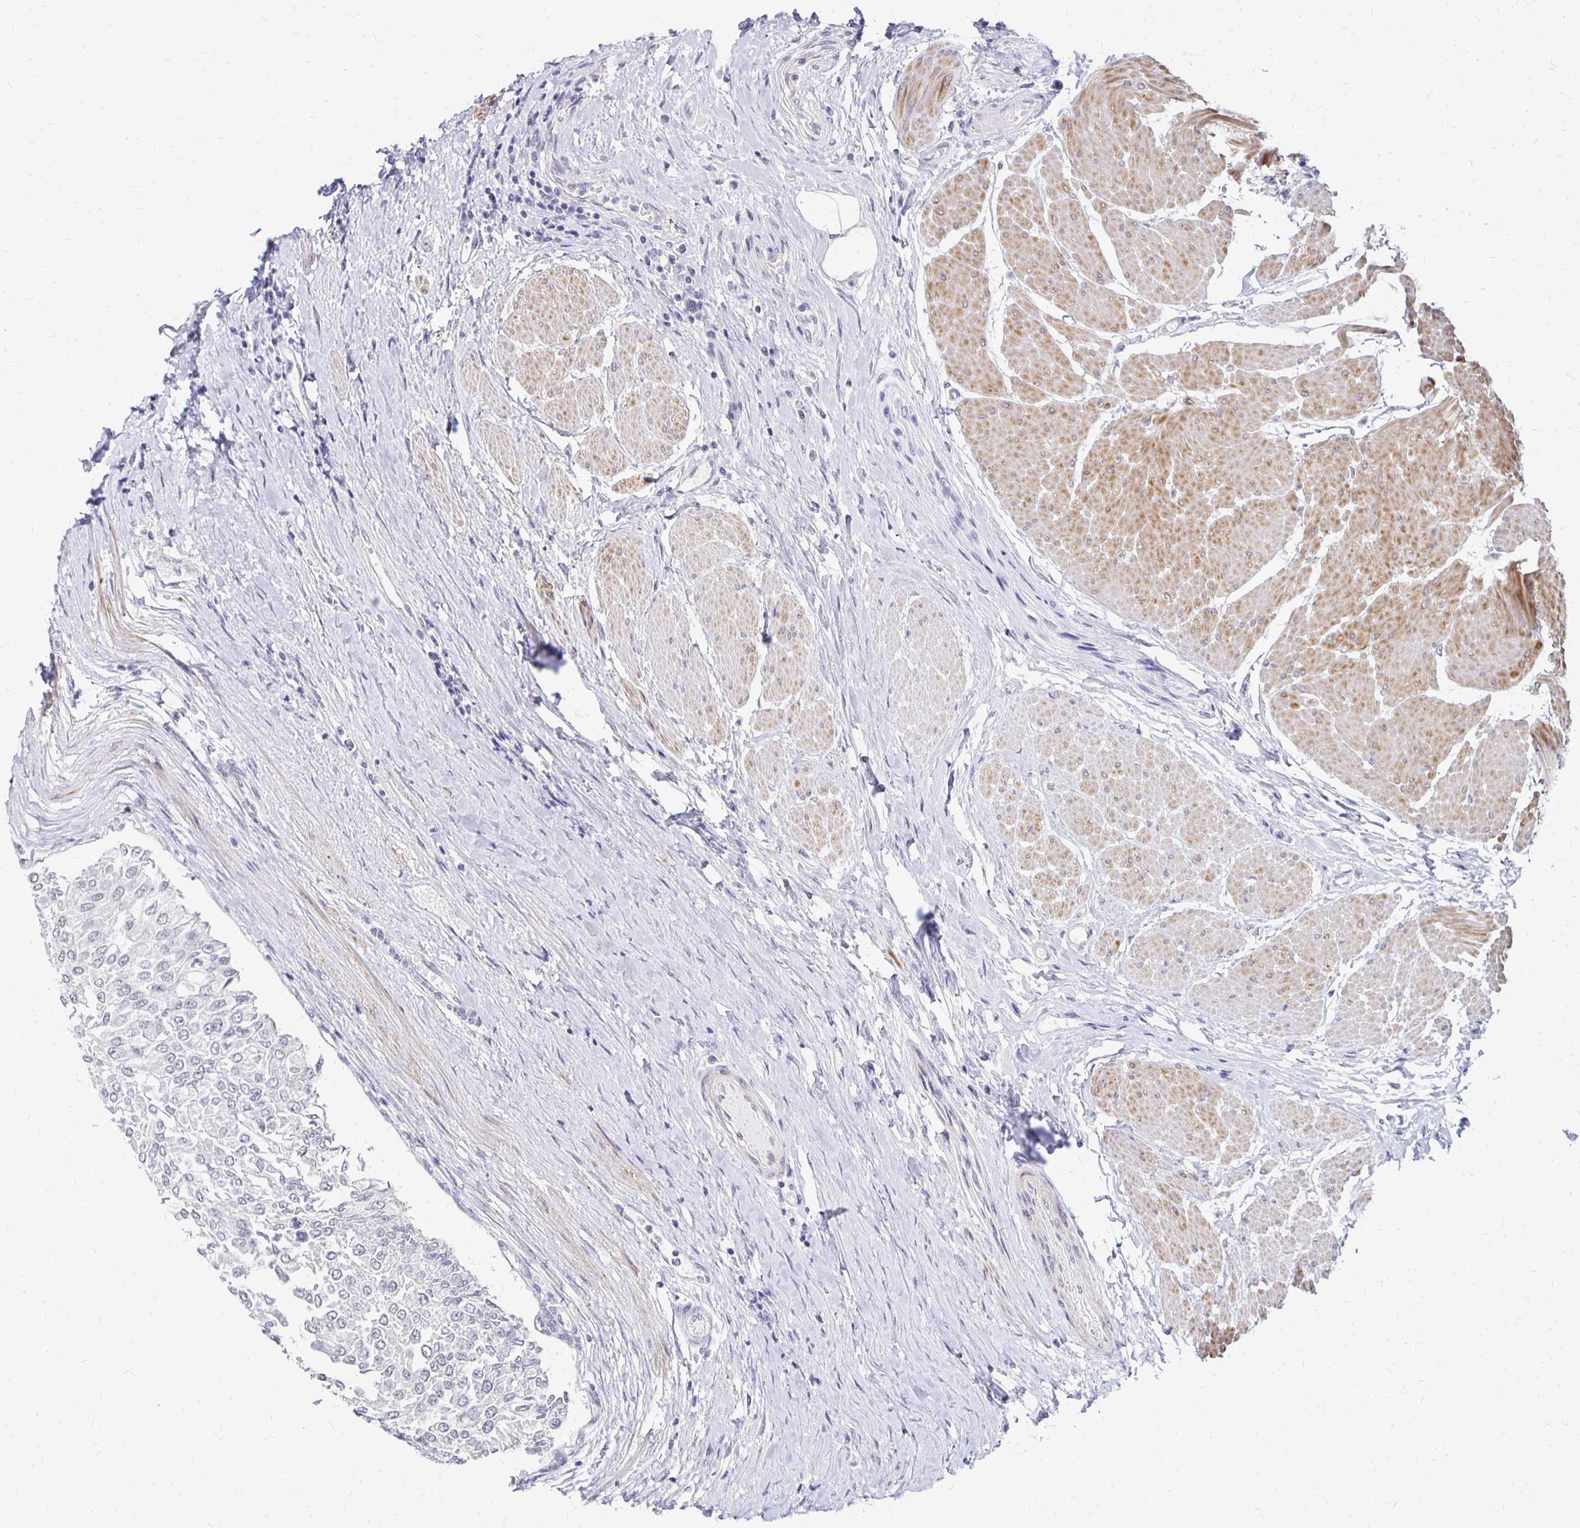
{"staining": {"intensity": "negative", "quantity": "none", "location": "none"}, "tissue": "urothelial cancer", "cell_type": "Tumor cells", "image_type": "cancer", "snomed": [{"axis": "morphology", "description": "Urothelial carcinoma, NOS"}, {"axis": "topography", "description": "Urinary bladder"}], "caption": "Immunohistochemistry (IHC) image of neoplastic tissue: human urothelial cancer stained with DAB (3,3'-diaminobenzidine) exhibits no significant protein positivity in tumor cells.", "gene": "ATOSB", "patient": {"sex": "male", "age": 67}}